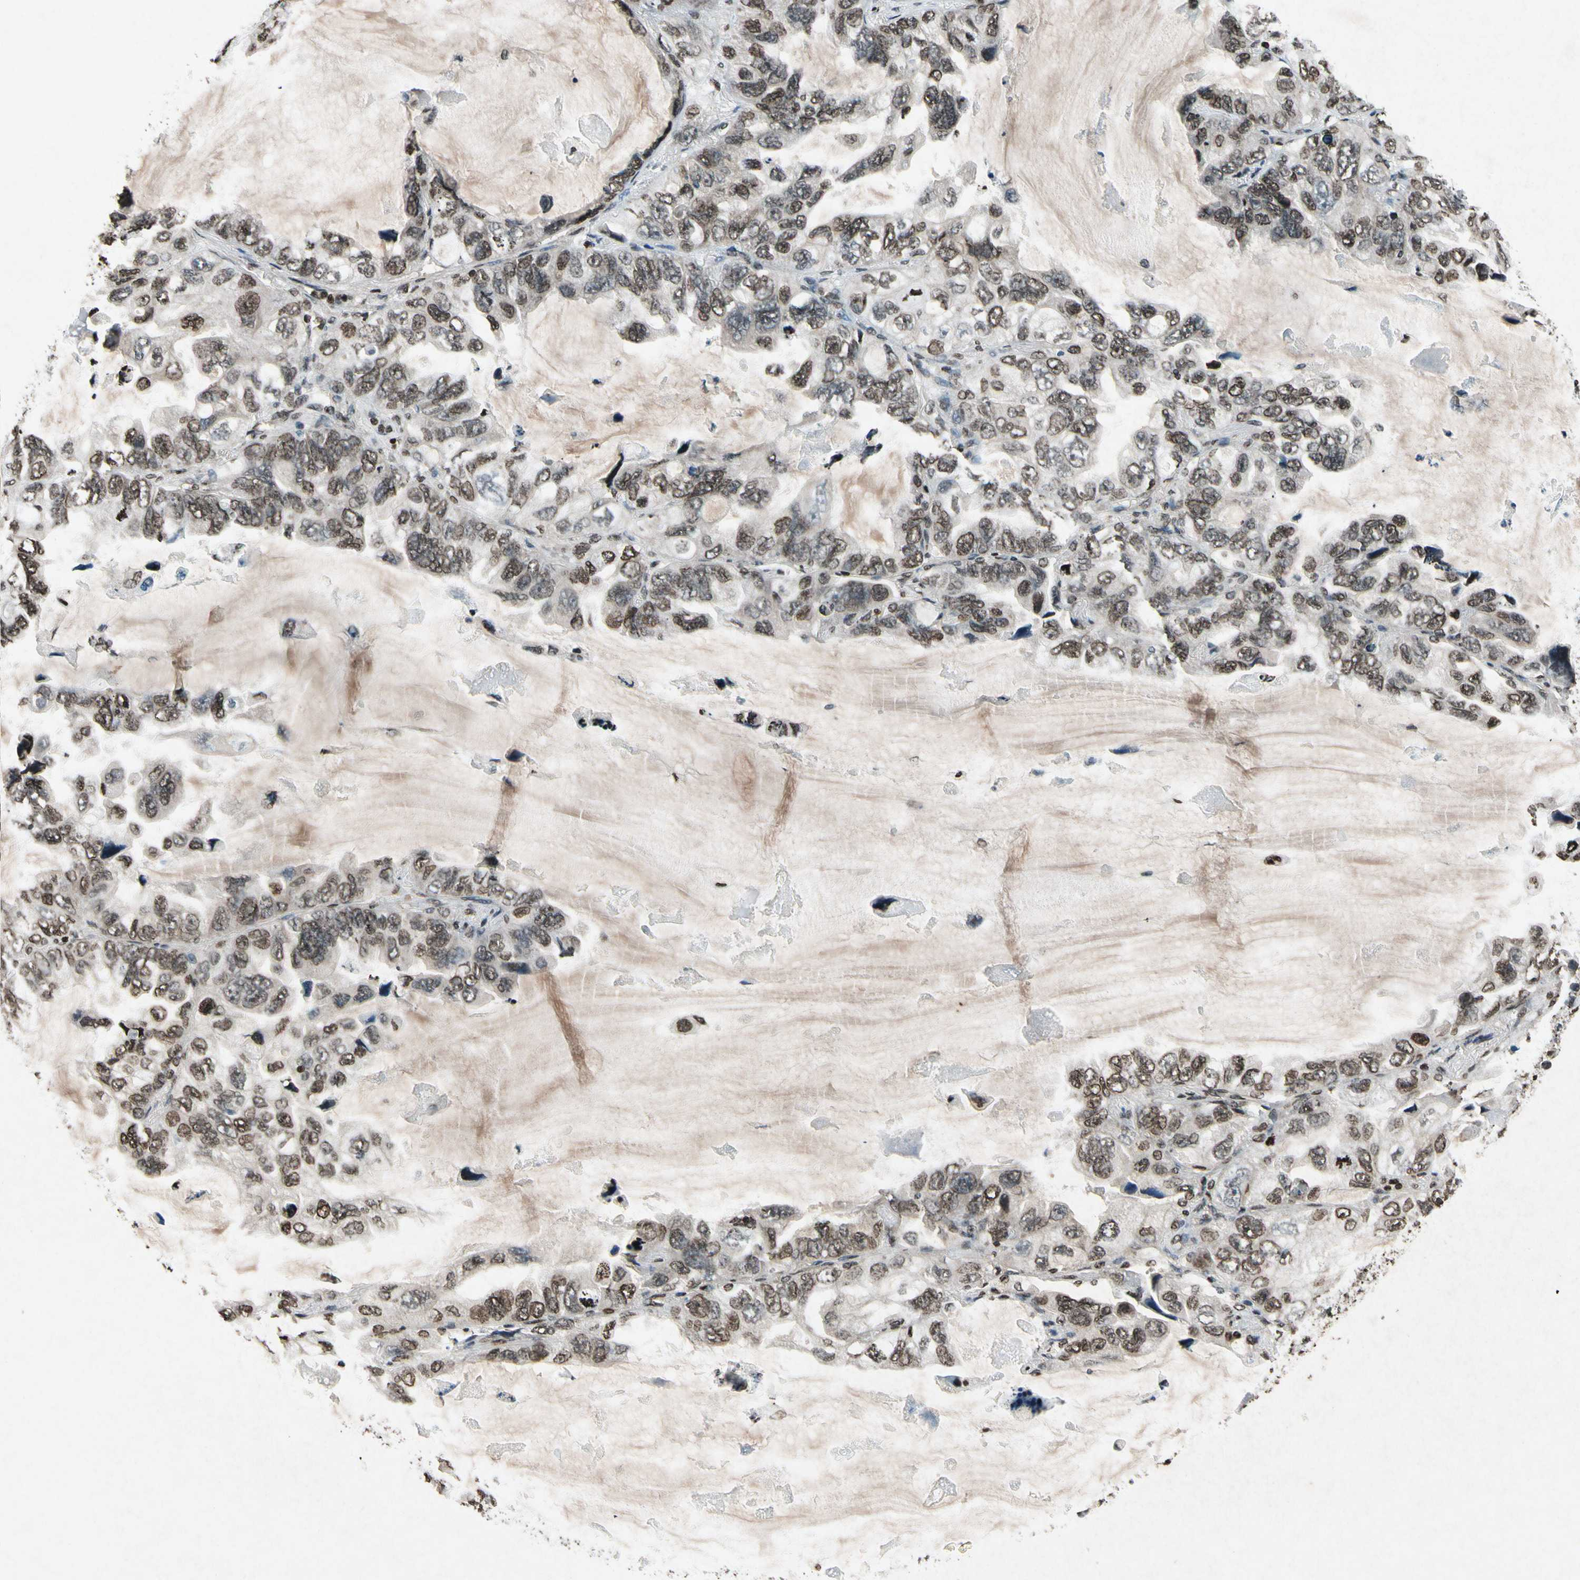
{"staining": {"intensity": "moderate", "quantity": ">75%", "location": "nuclear"}, "tissue": "lung cancer", "cell_type": "Tumor cells", "image_type": "cancer", "snomed": [{"axis": "morphology", "description": "Squamous cell carcinoma, NOS"}, {"axis": "topography", "description": "Lung"}], "caption": "Protein expression by IHC shows moderate nuclear staining in approximately >75% of tumor cells in lung squamous cell carcinoma.", "gene": "HOXB3", "patient": {"sex": "female", "age": 73}}